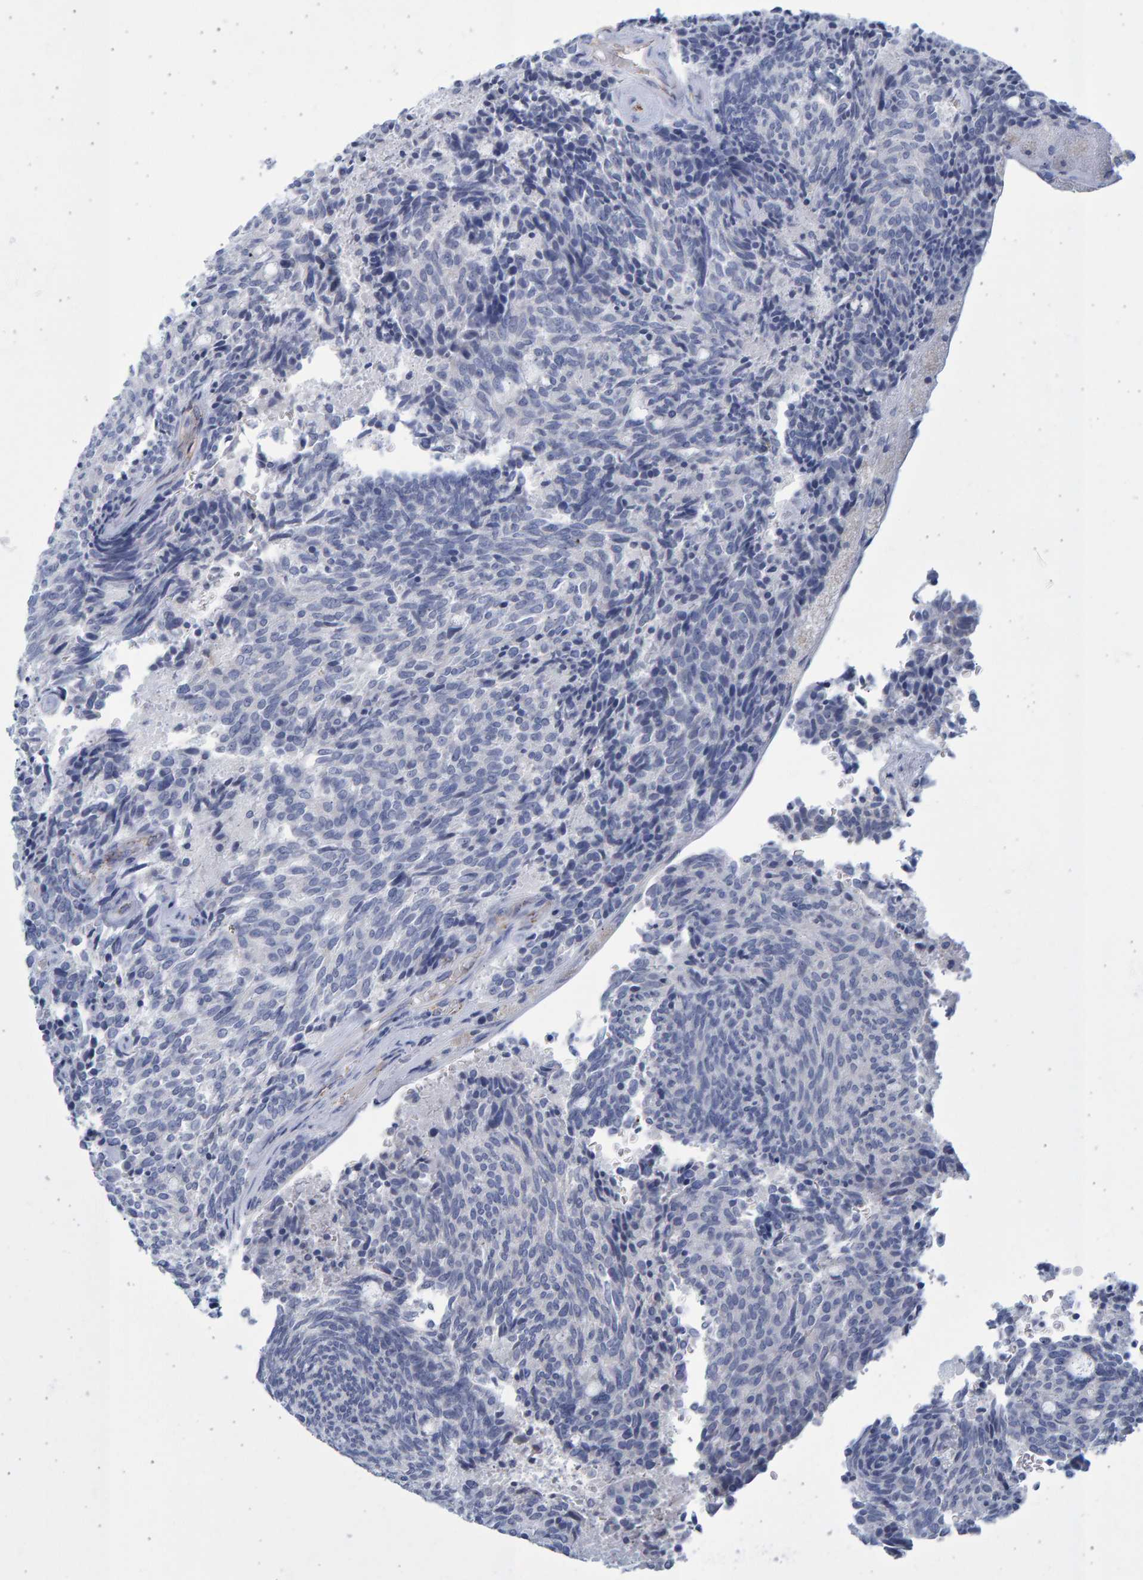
{"staining": {"intensity": "negative", "quantity": "none", "location": "none"}, "tissue": "carcinoid", "cell_type": "Tumor cells", "image_type": "cancer", "snomed": [{"axis": "morphology", "description": "Carcinoid, malignant, NOS"}, {"axis": "topography", "description": "Pancreas"}], "caption": "Human carcinoid stained for a protein using immunohistochemistry (IHC) exhibits no staining in tumor cells.", "gene": "SLC34A3", "patient": {"sex": "female", "age": 54}}